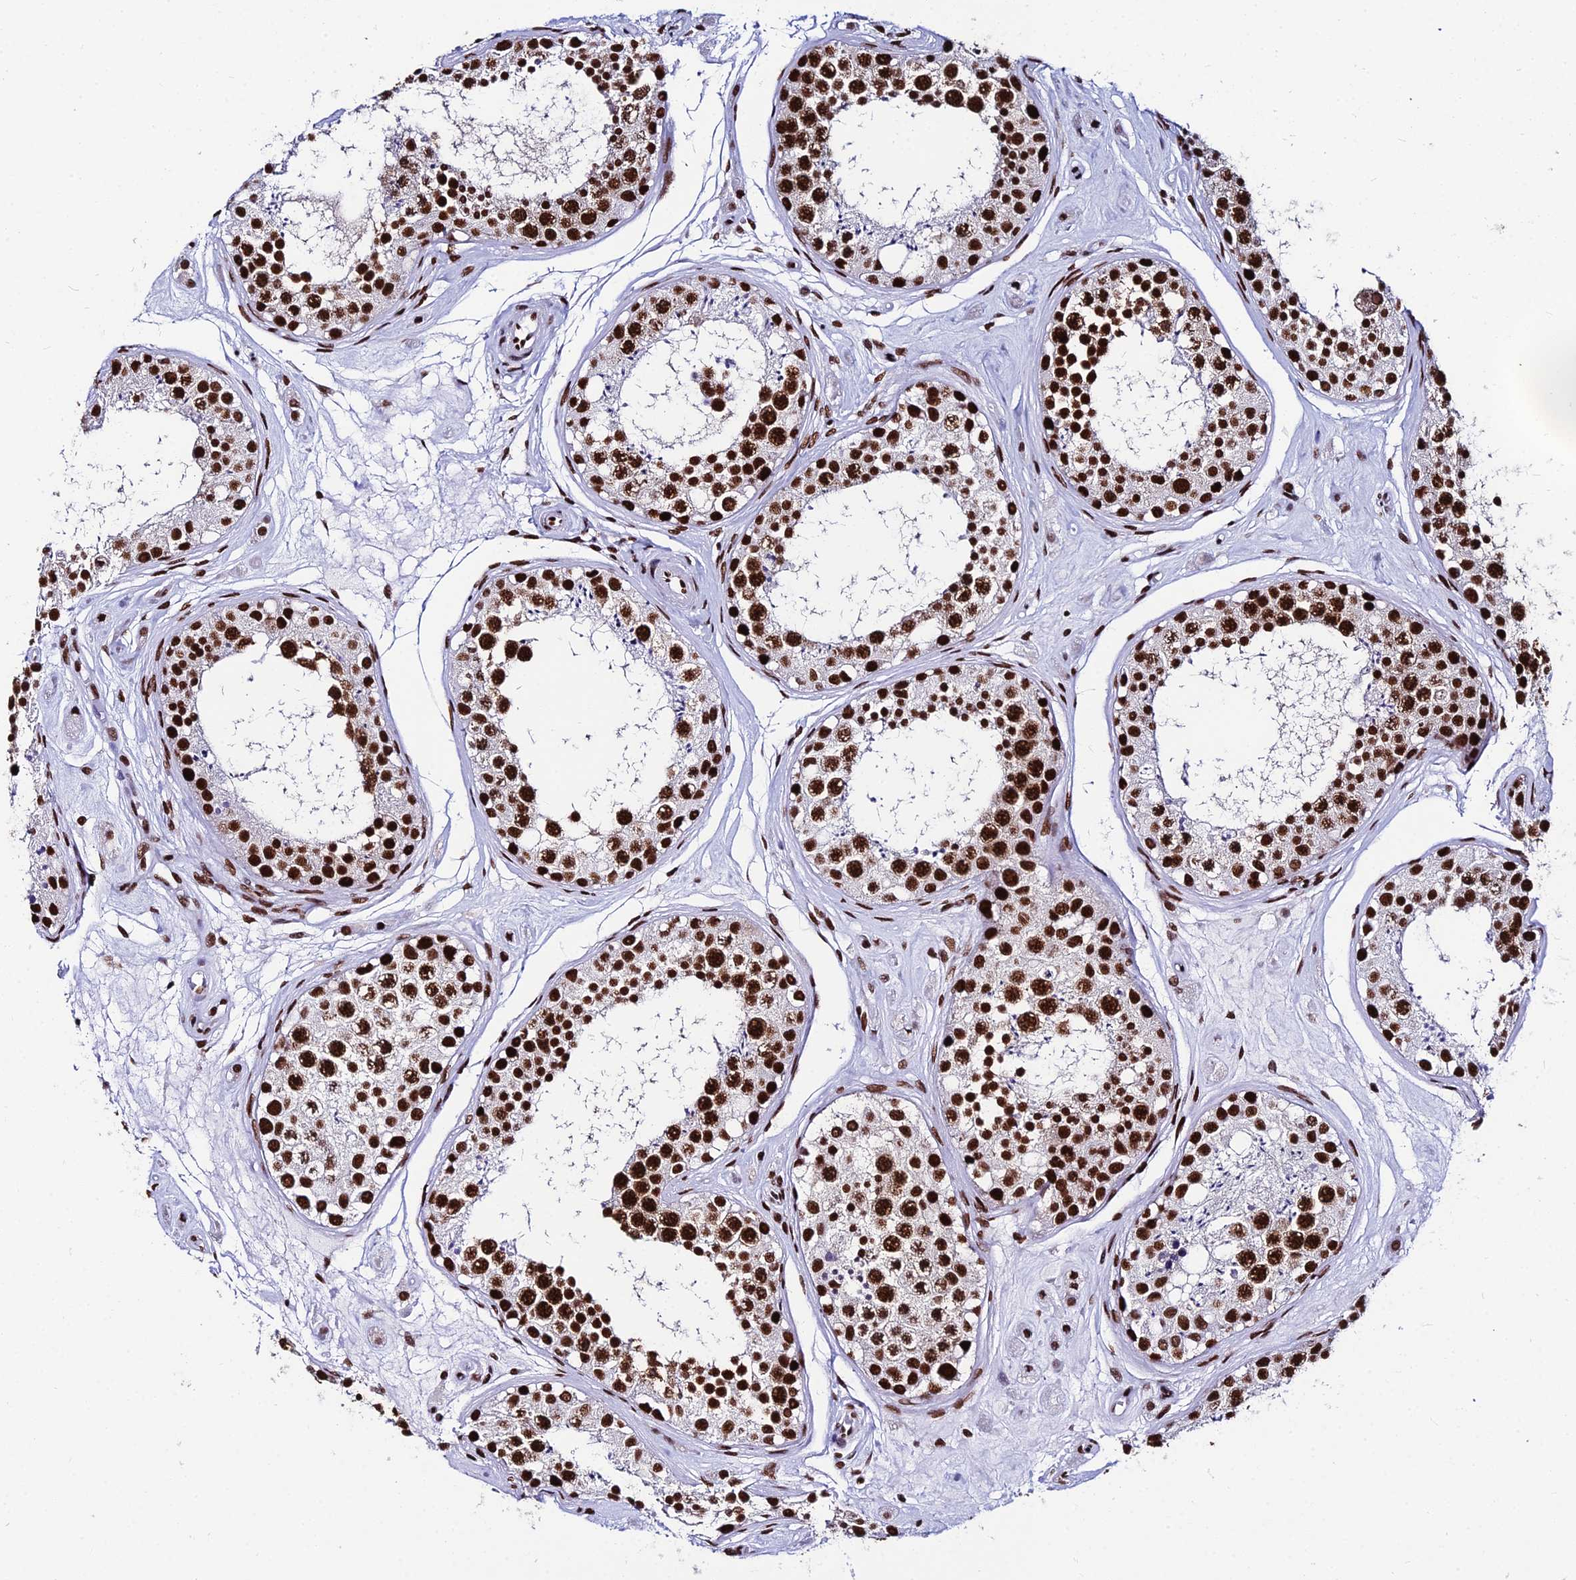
{"staining": {"intensity": "strong", "quantity": ">75%", "location": "nuclear"}, "tissue": "testis", "cell_type": "Cells in seminiferous ducts", "image_type": "normal", "snomed": [{"axis": "morphology", "description": "Normal tissue, NOS"}, {"axis": "topography", "description": "Testis"}], "caption": "Strong nuclear expression is identified in approximately >75% of cells in seminiferous ducts in benign testis.", "gene": "HNRNPH1", "patient": {"sex": "male", "age": 25}}